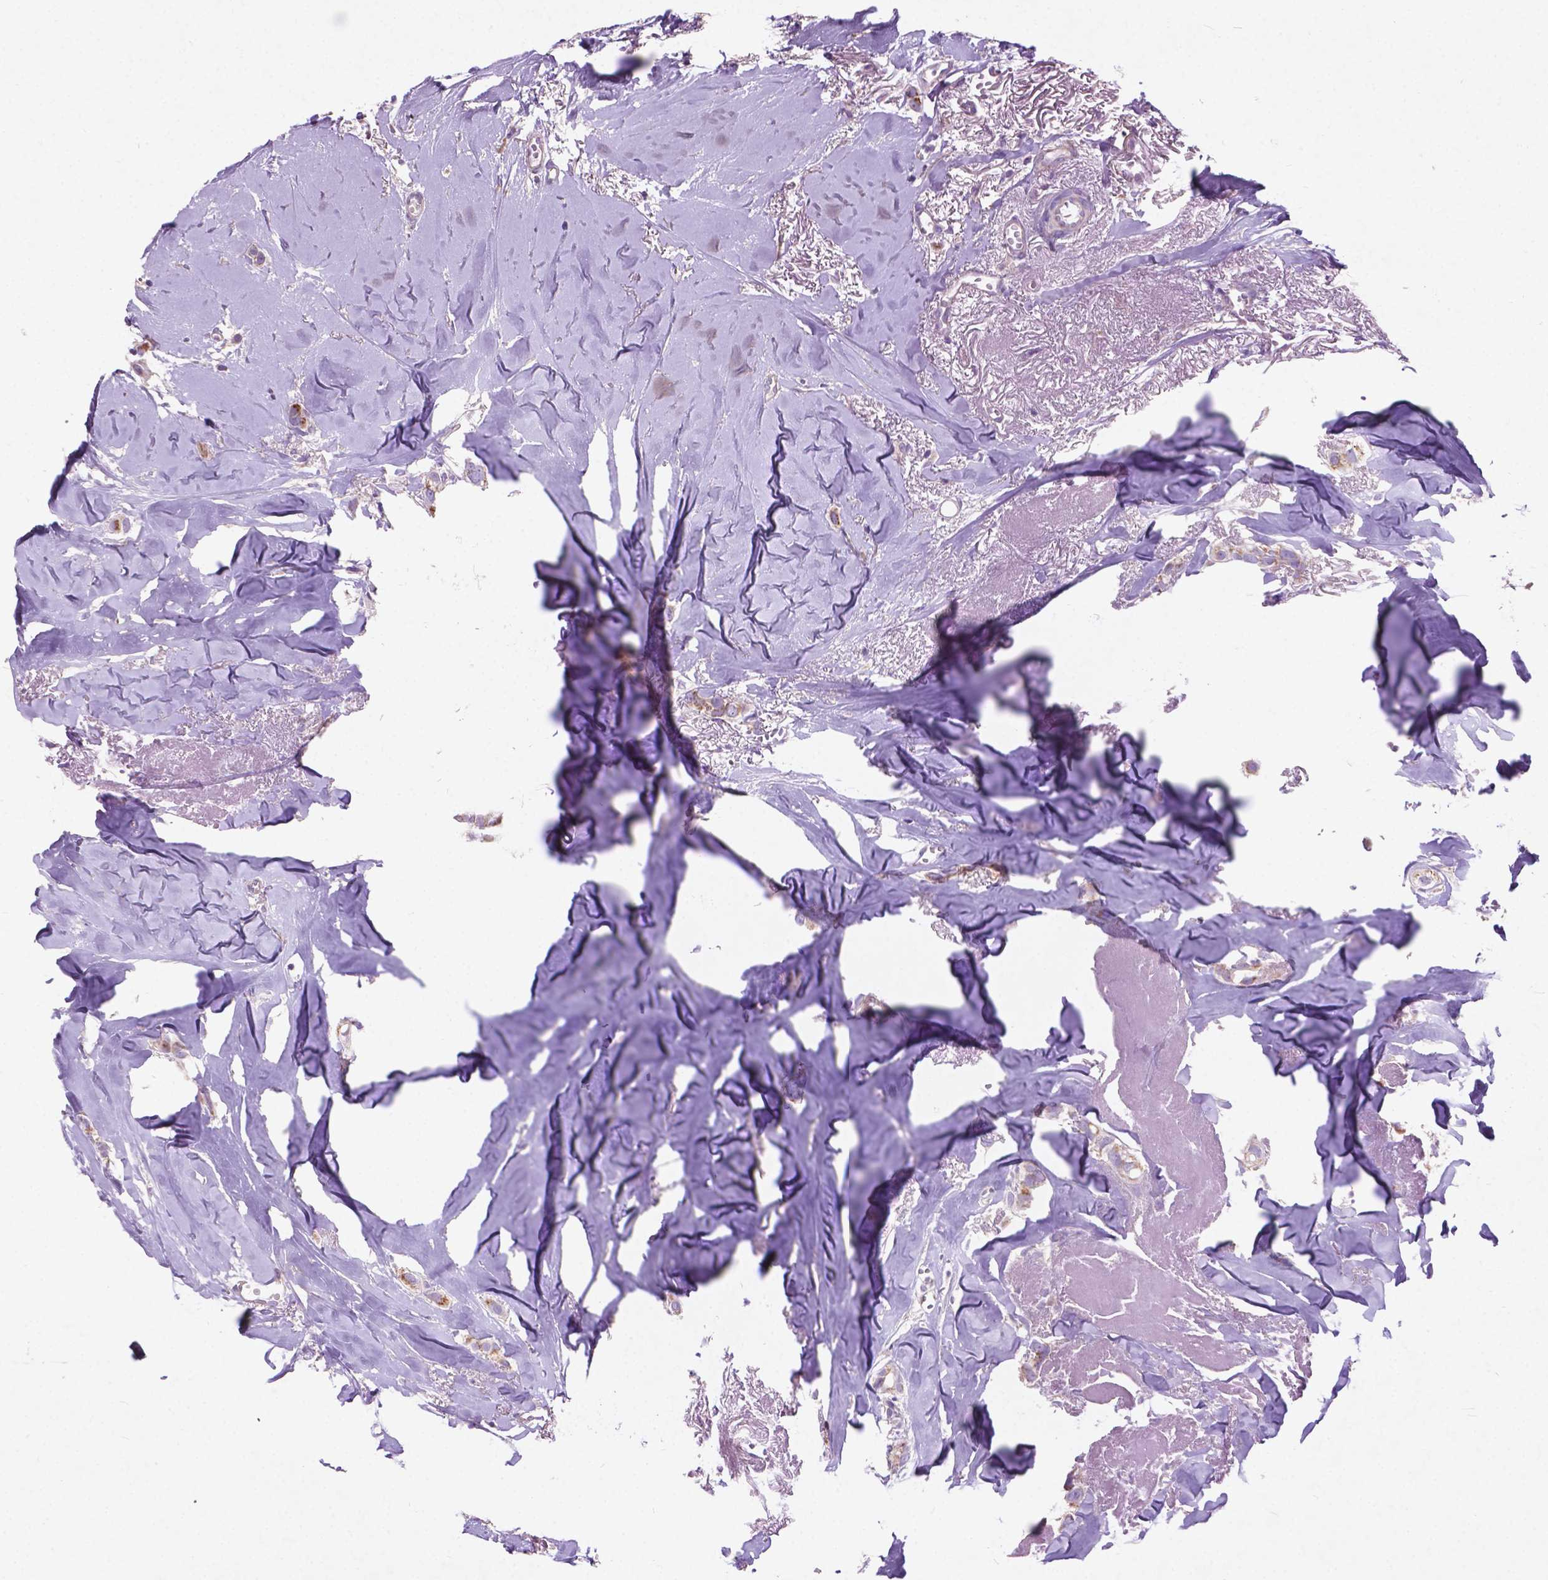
{"staining": {"intensity": "weak", "quantity": ">75%", "location": "cytoplasmic/membranous"}, "tissue": "breast cancer", "cell_type": "Tumor cells", "image_type": "cancer", "snomed": [{"axis": "morphology", "description": "Duct carcinoma"}, {"axis": "topography", "description": "Breast"}], "caption": "DAB immunohistochemical staining of intraductal carcinoma (breast) demonstrates weak cytoplasmic/membranous protein positivity in about >75% of tumor cells.", "gene": "ATG4D", "patient": {"sex": "female", "age": 85}}